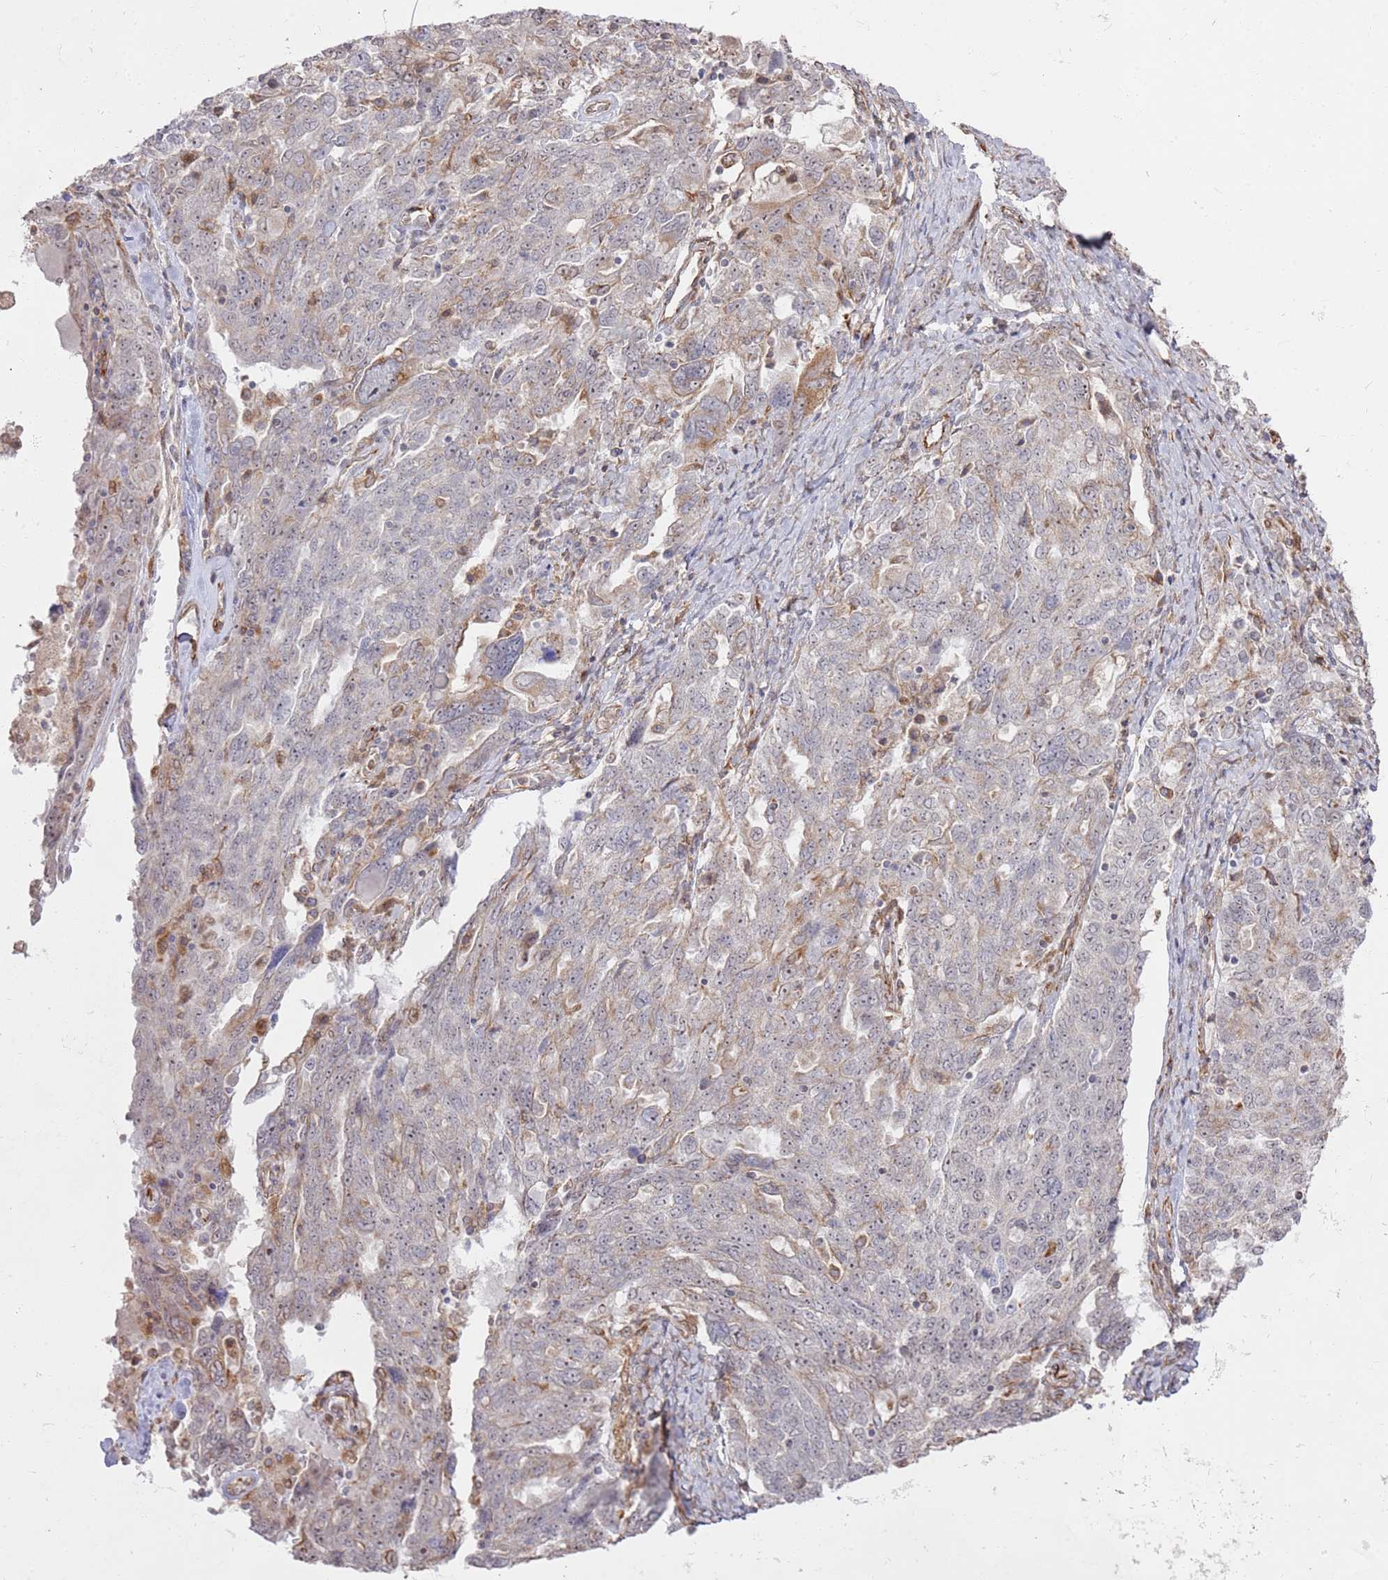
{"staining": {"intensity": "weak", "quantity": "<25%", "location": "cytoplasmic/membranous"}, "tissue": "ovarian cancer", "cell_type": "Tumor cells", "image_type": "cancer", "snomed": [{"axis": "morphology", "description": "Carcinoma, endometroid"}, {"axis": "topography", "description": "Ovary"}], "caption": "A high-resolution photomicrograph shows IHC staining of ovarian endometroid carcinoma, which shows no significant staining in tumor cells. (DAB (3,3'-diaminobenzidine) immunohistochemistry with hematoxylin counter stain).", "gene": "PHF21A", "patient": {"sex": "female", "age": 62}}